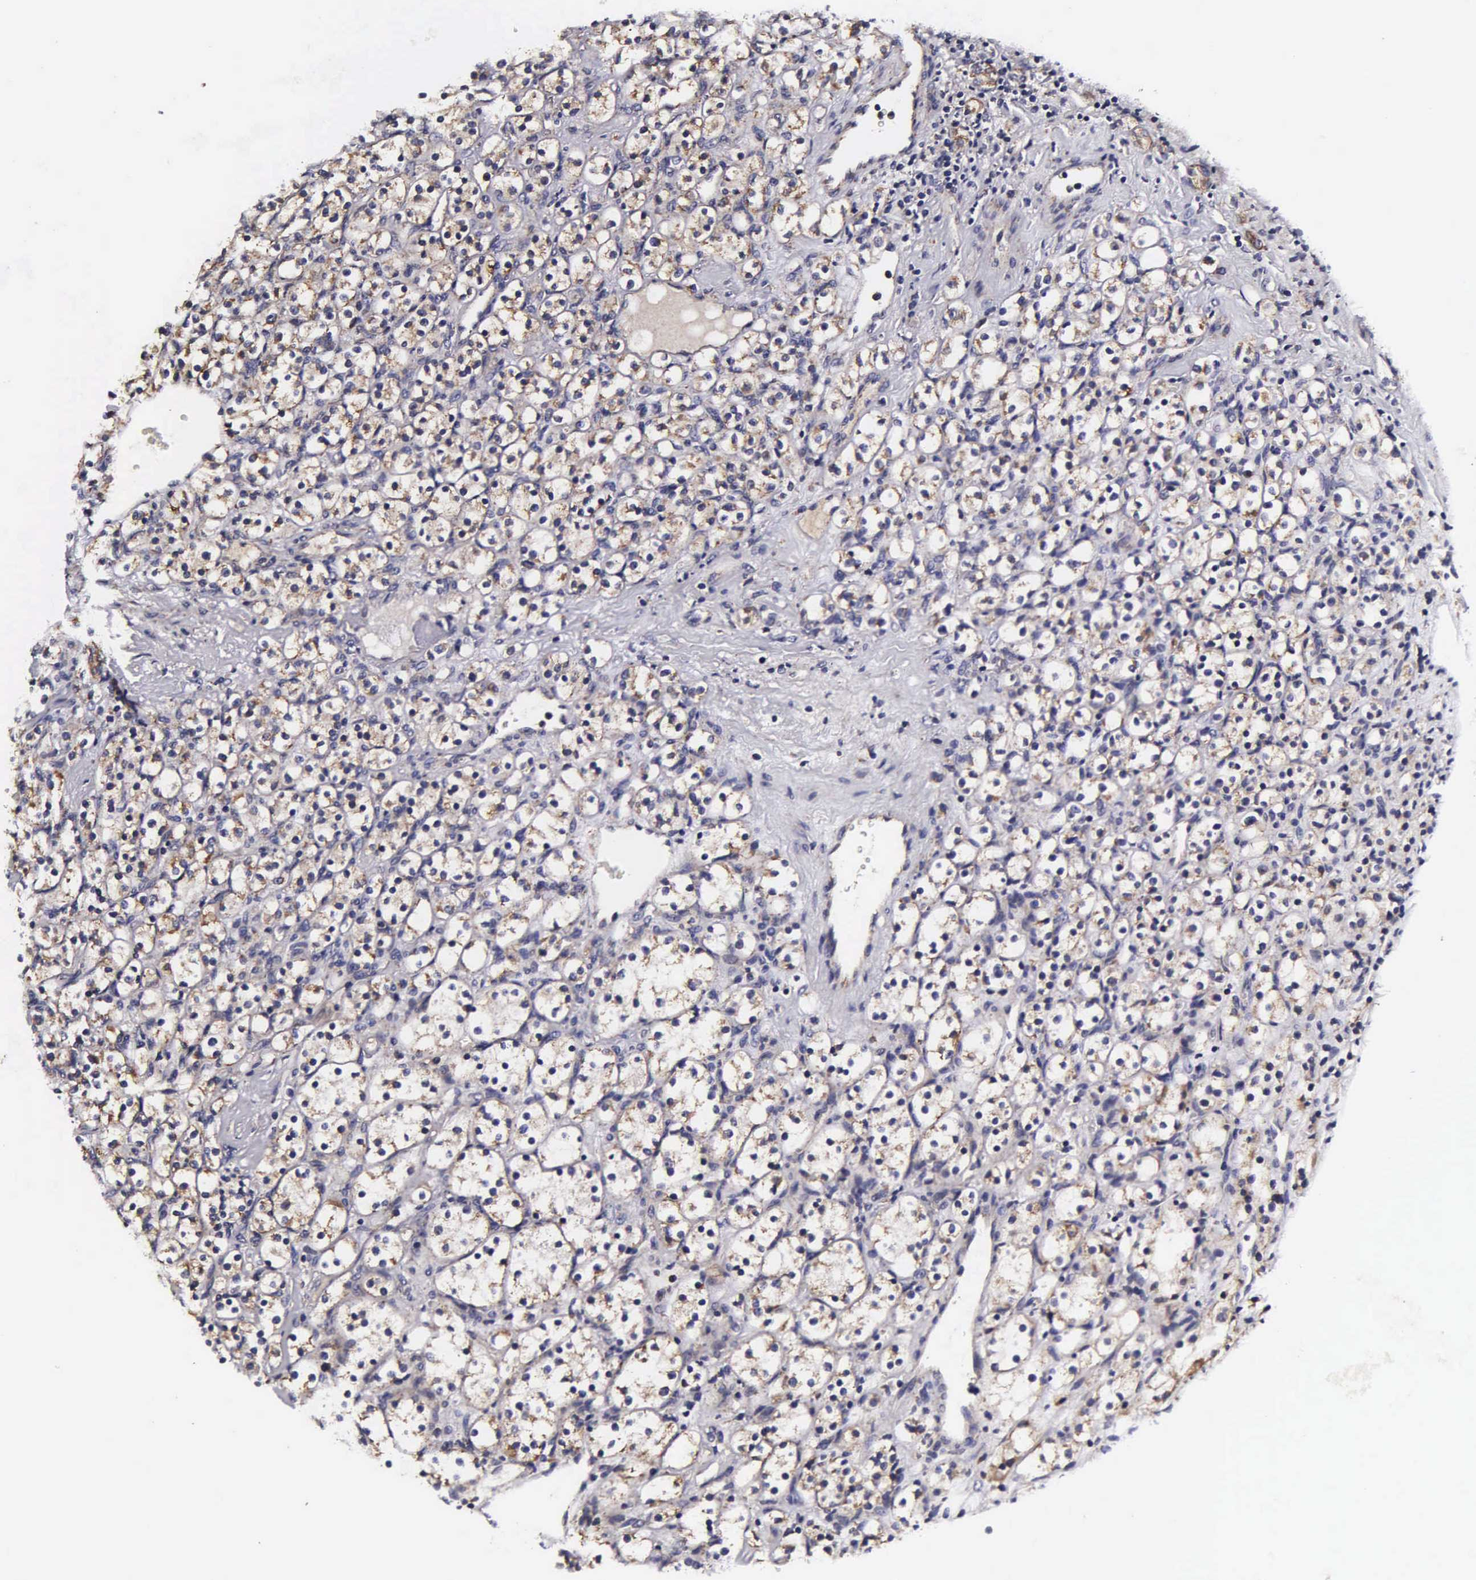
{"staining": {"intensity": "weak", "quantity": ">75%", "location": "cytoplasmic/membranous"}, "tissue": "renal cancer", "cell_type": "Tumor cells", "image_type": "cancer", "snomed": [{"axis": "morphology", "description": "Adenocarcinoma, NOS"}, {"axis": "topography", "description": "Kidney"}], "caption": "Renal cancer stained with DAB (3,3'-diaminobenzidine) immunohistochemistry (IHC) demonstrates low levels of weak cytoplasmic/membranous positivity in approximately >75% of tumor cells.", "gene": "PSMA3", "patient": {"sex": "male", "age": 77}}